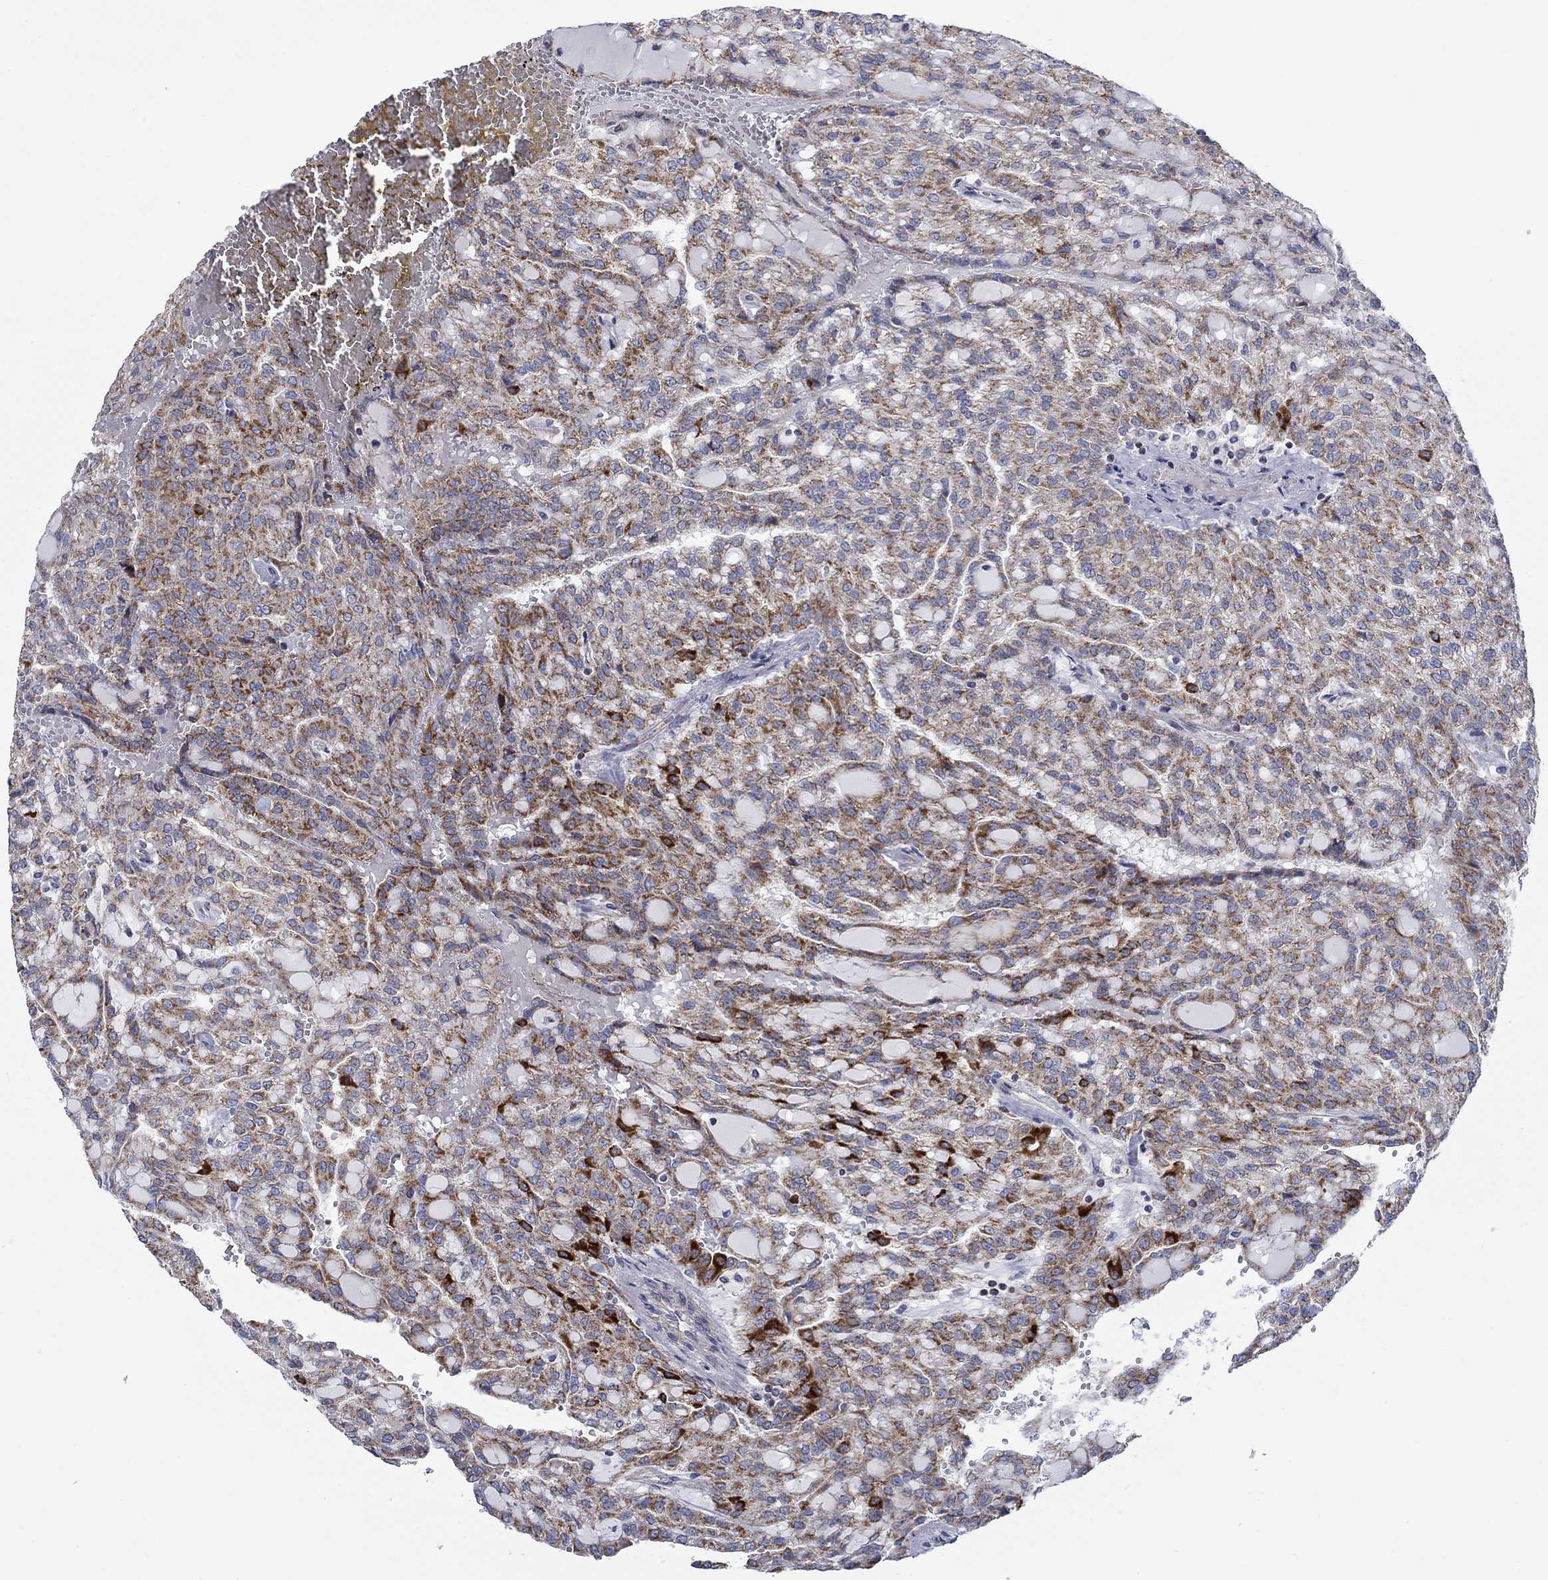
{"staining": {"intensity": "strong", "quantity": "25%-75%", "location": "cytoplasmic/membranous"}, "tissue": "renal cancer", "cell_type": "Tumor cells", "image_type": "cancer", "snomed": [{"axis": "morphology", "description": "Adenocarcinoma, NOS"}, {"axis": "topography", "description": "Kidney"}], "caption": "IHC of human renal cancer (adenocarcinoma) displays high levels of strong cytoplasmic/membranous positivity in approximately 25%-75% of tumor cells.", "gene": "CISD1", "patient": {"sex": "male", "age": 63}}